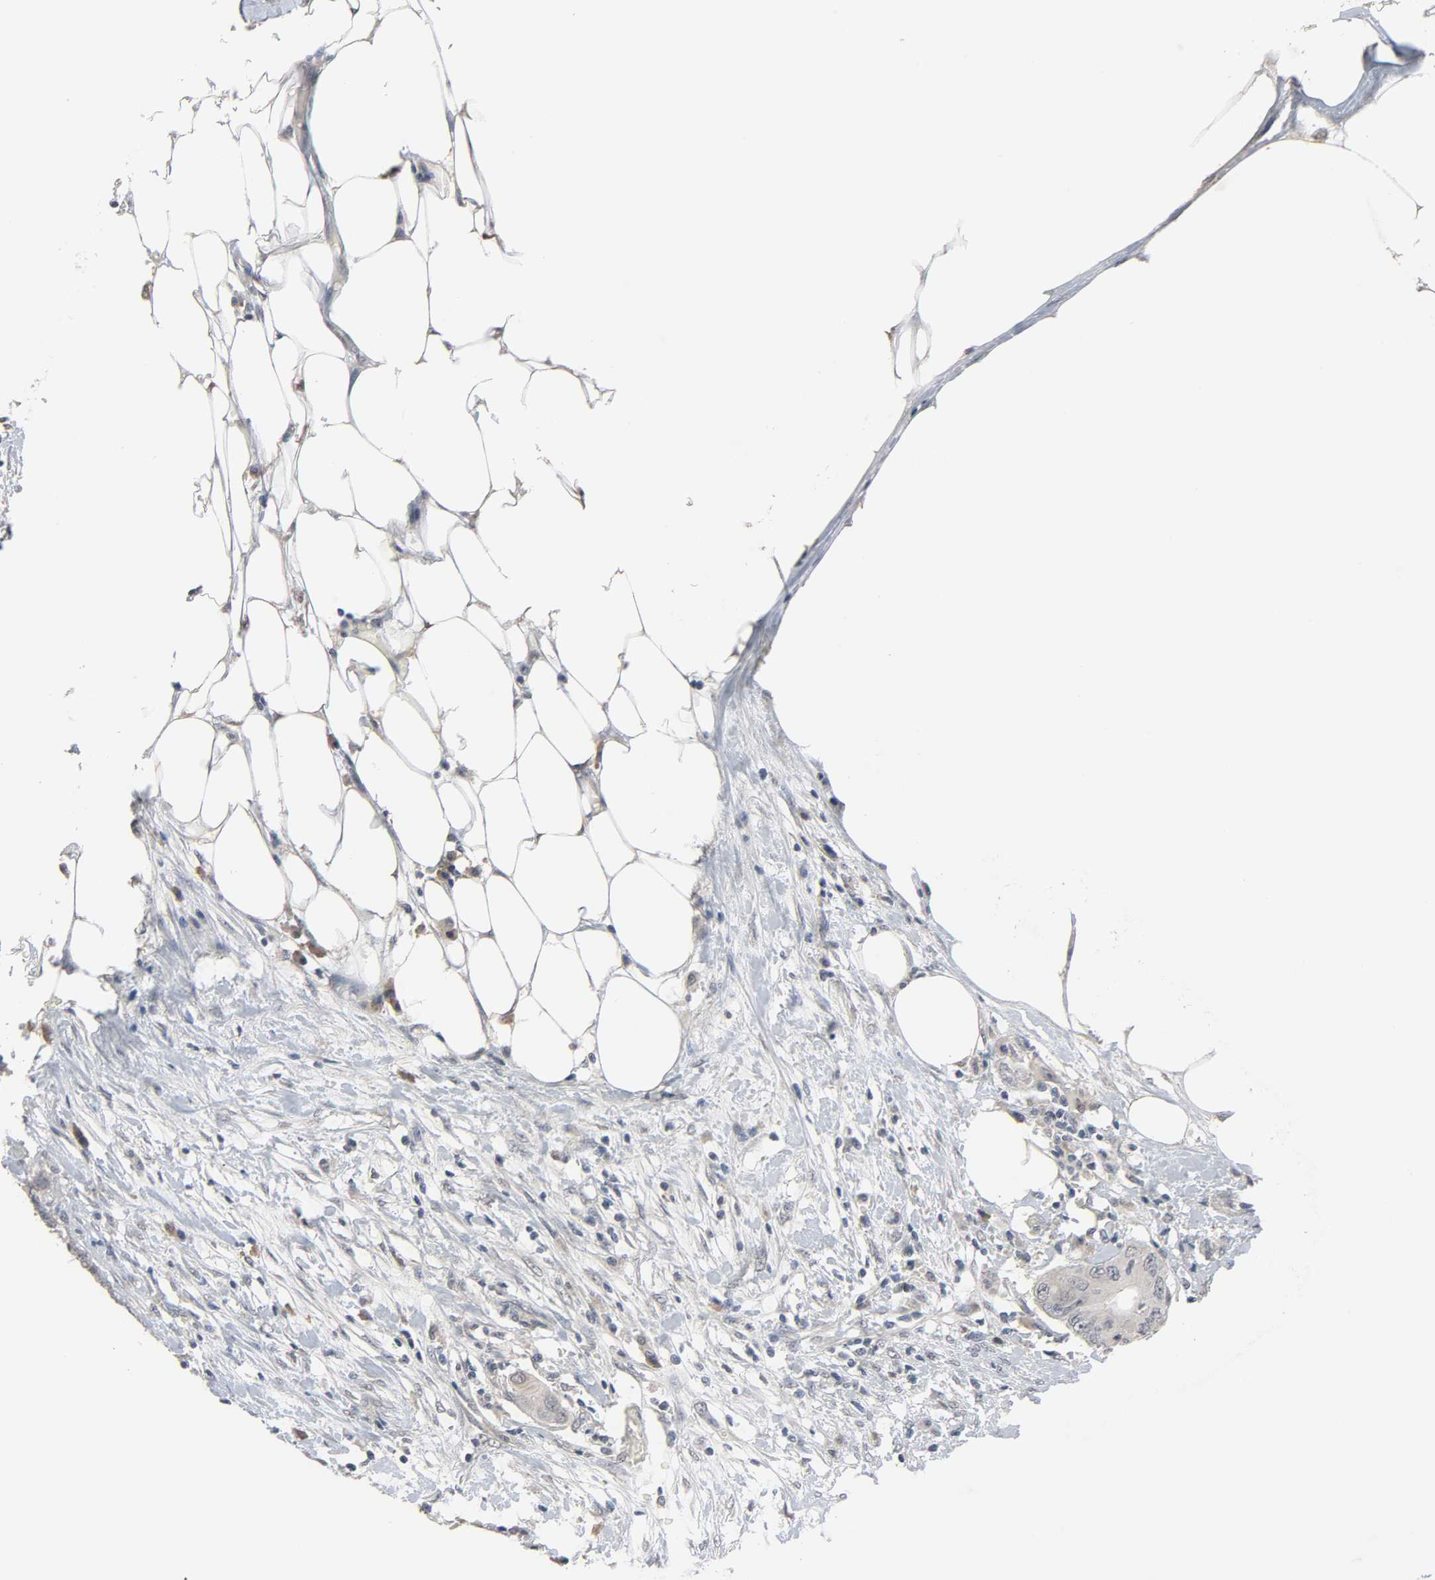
{"staining": {"intensity": "negative", "quantity": "none", "location": "none"}, "tissue": "colorectal cancer", "cell_type": "Tumor cells", "image_type": "cancer", "snomed": [{"axis": "morphology", "description": "Adenocarcinoma, NOS"}, {"axis": "topography", "description": "Colon"}], "caption": "Tumor cells show no significant protein positivity in colorectal cancer (adenocarcinoma).", "gene": "MT3", "patient": {"sex": "male", "age": 71}}